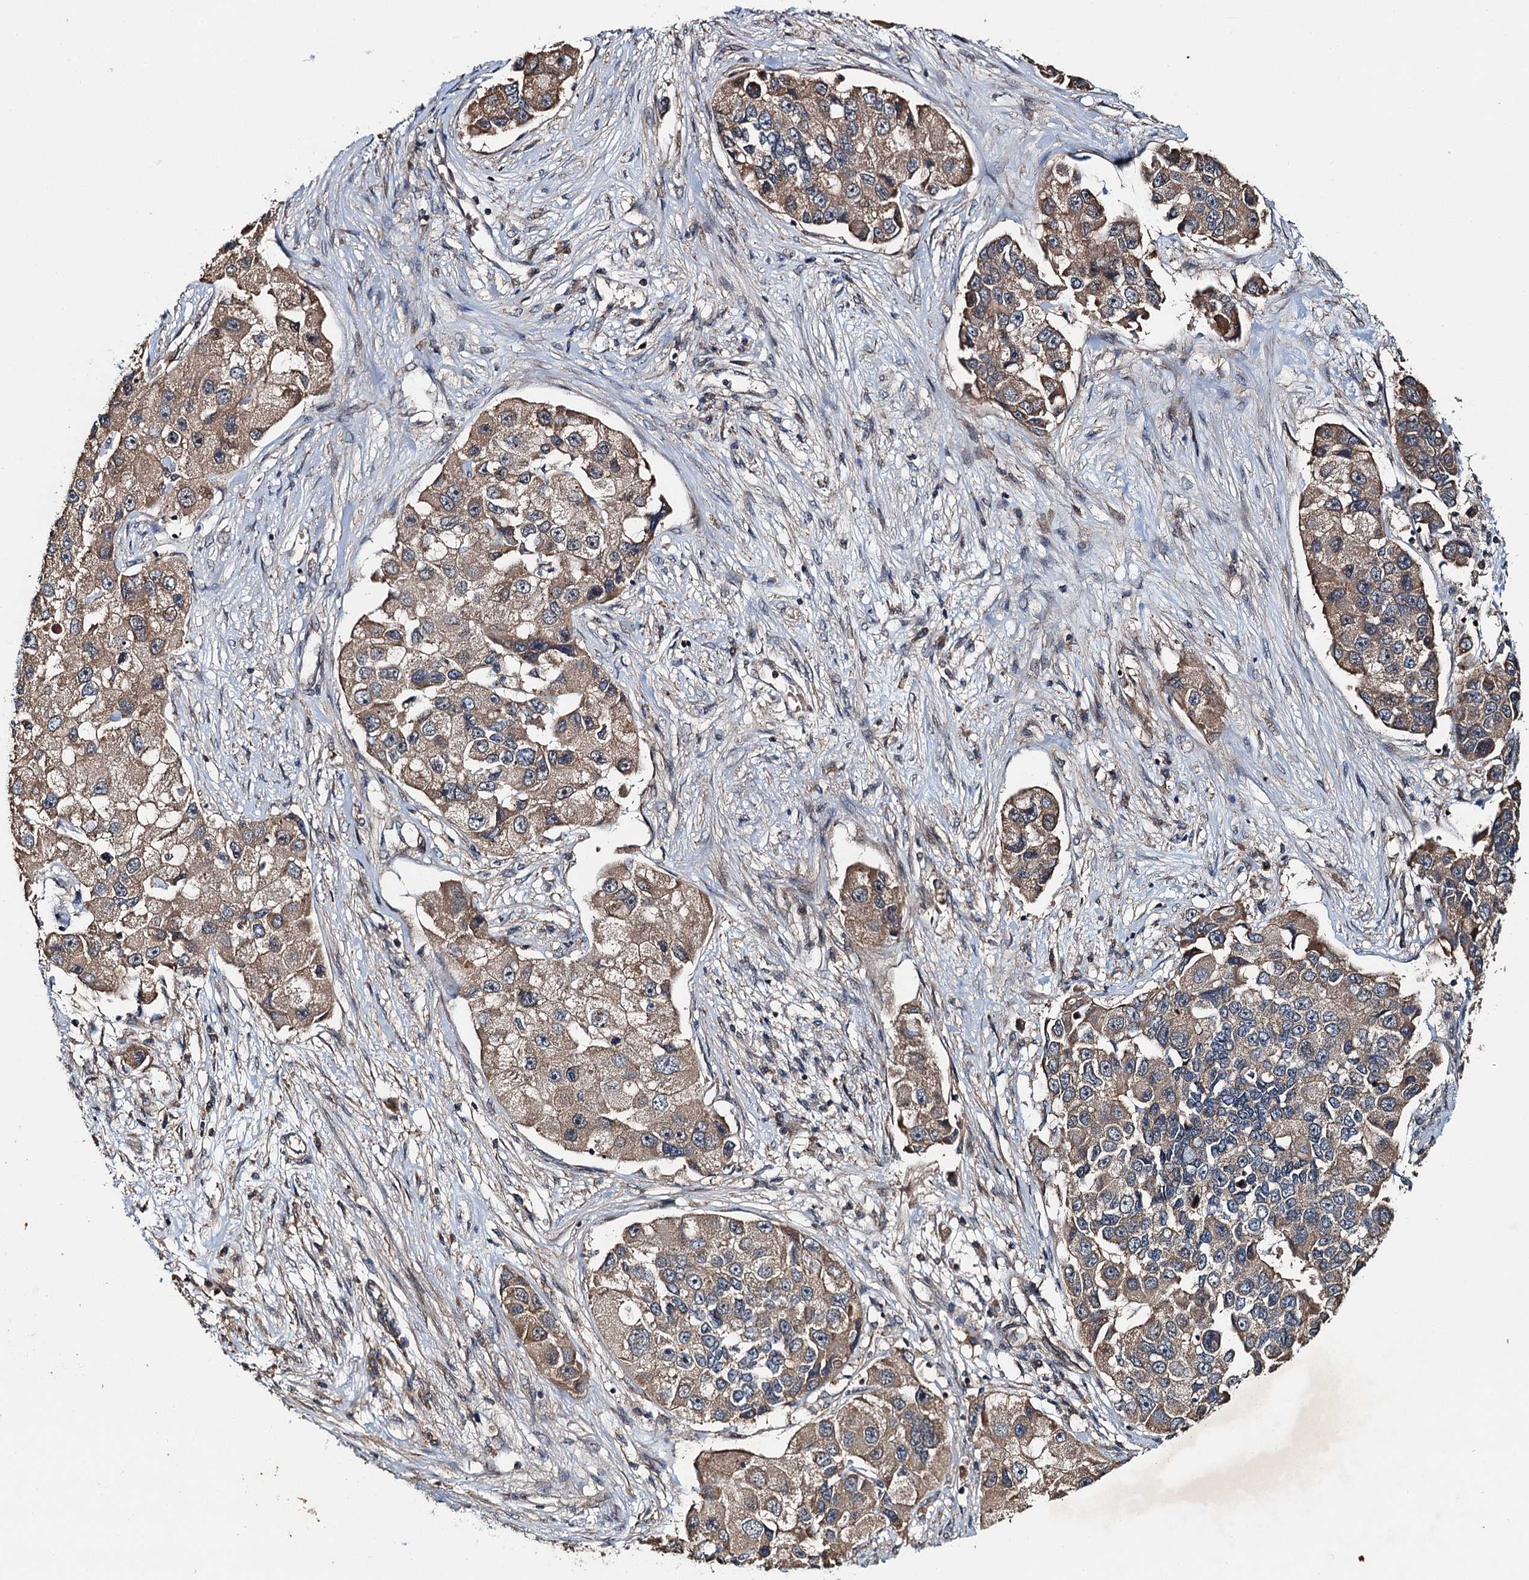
{"staining": {"intensity": "moderate", "quantity": ">75%", "location": "cytoplasmic/membranous"}, "tissue": "lung cancer", "cell_type": "Tumor cells", "image_type": "cancer", "snomed": [{"axis": "morphology", "description": "Adenocarcinoma, NOS"}, {"axis": "topography", "description": "Lung"}], "caption": "Tumor cells demonstrate moderate cytoplasmic/membranous positivity in approximately >75% of cells in adenocarcinoma (lung). (DAB (3,3'-diaminobenzidine) = brown stain, brightfield microscopy at high magnification).", "gene": "SNX32", "patient": {"sex": "female", "age": 54}}